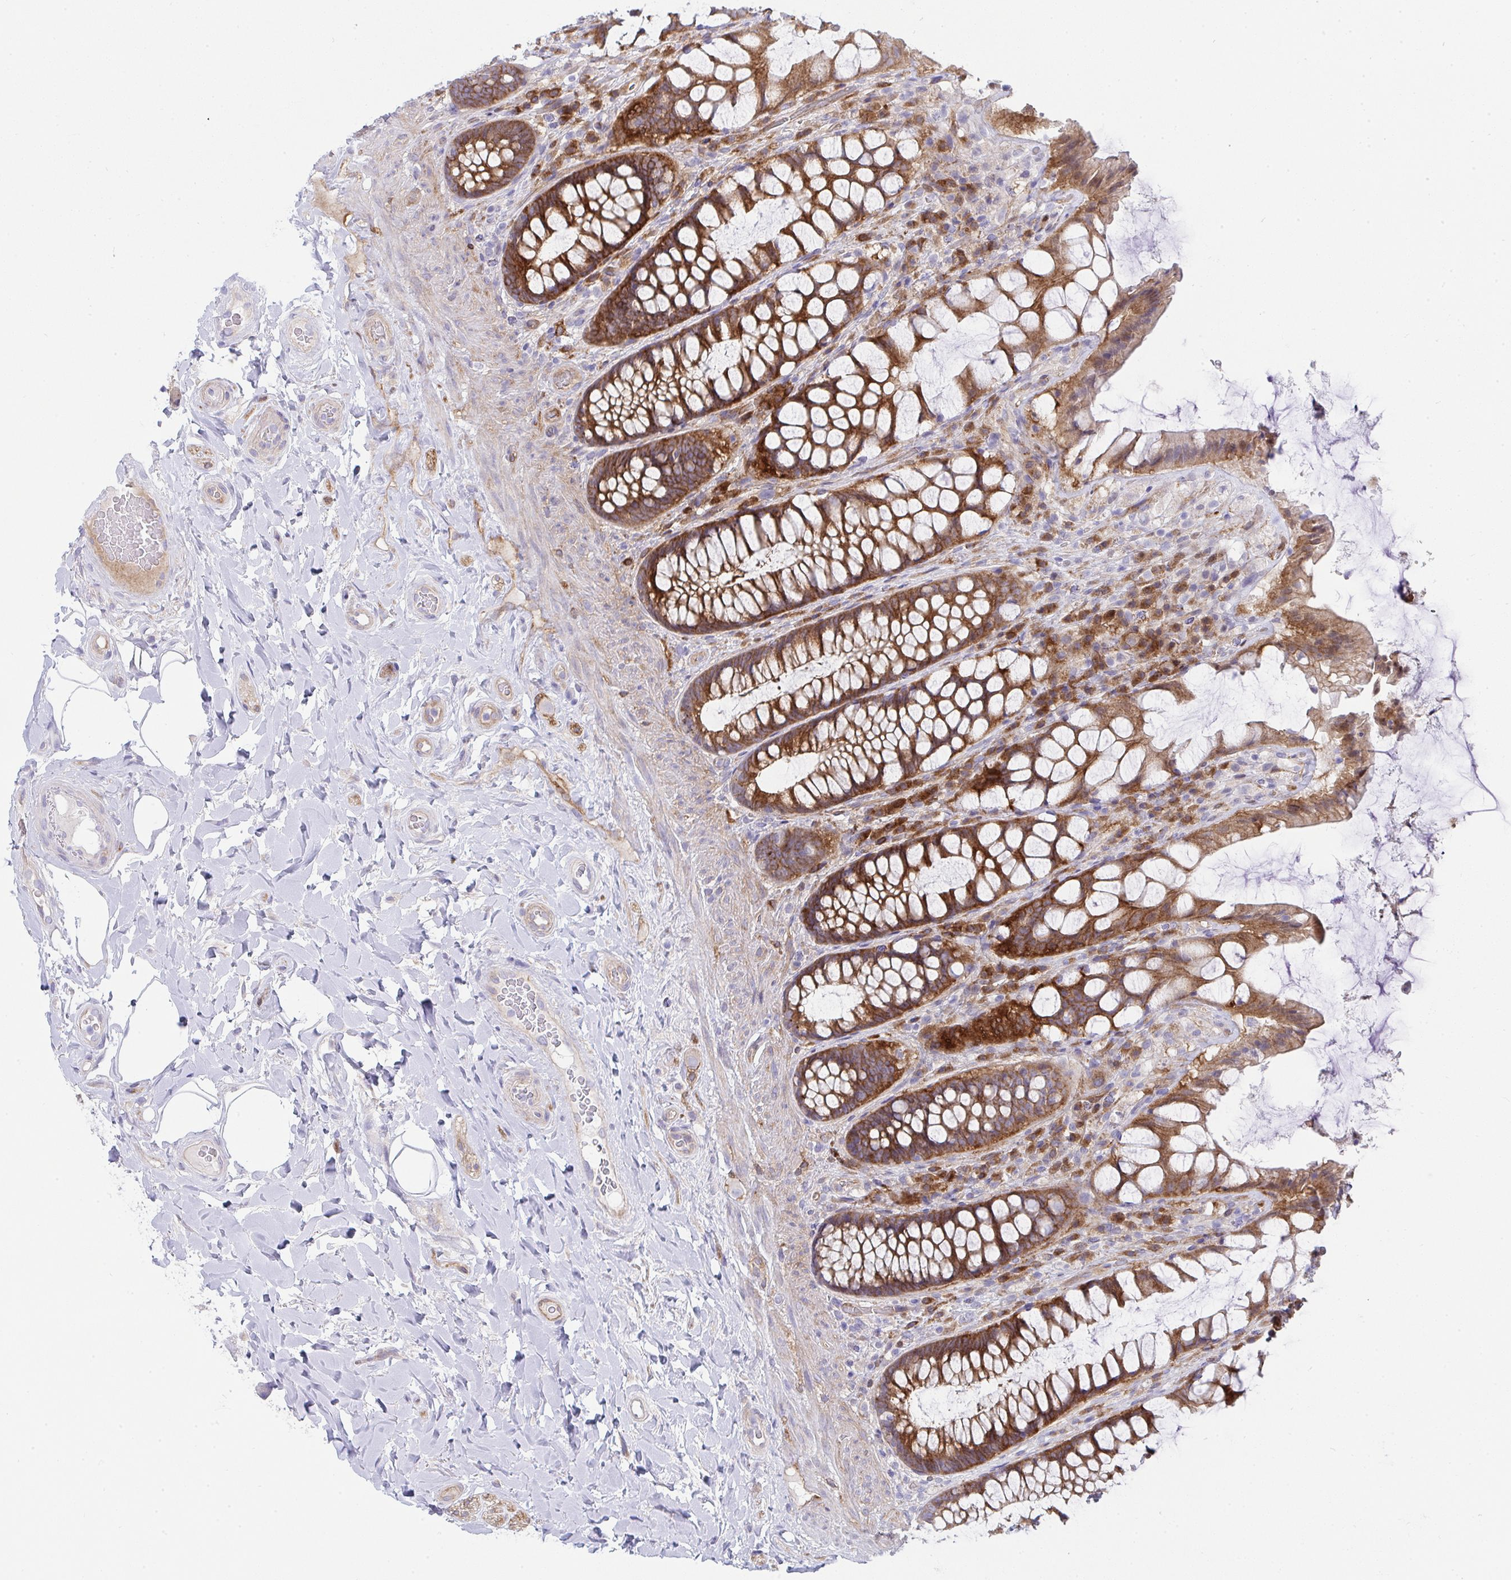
{"staining": {"intensity": "strong", "quantity": ">75%", "location": "cytoplasmic/membranous"}, "tissue": "rectum", "cell_type": "Glandular cells", "image_type": "normal", "snomed": [{"axis": "morphology", "description": "Normal tissue, NOS"}, {"axis": "topography", "description": "Rectum"}], "caption": "Approximately >75% of glandular cells in normal rectum display strong cytoplasmic/membranous protein staining as visualized by brown immunohistochemical staining.", "gene": "GAB1", "patient": {"sex": "female", "age": 58}}